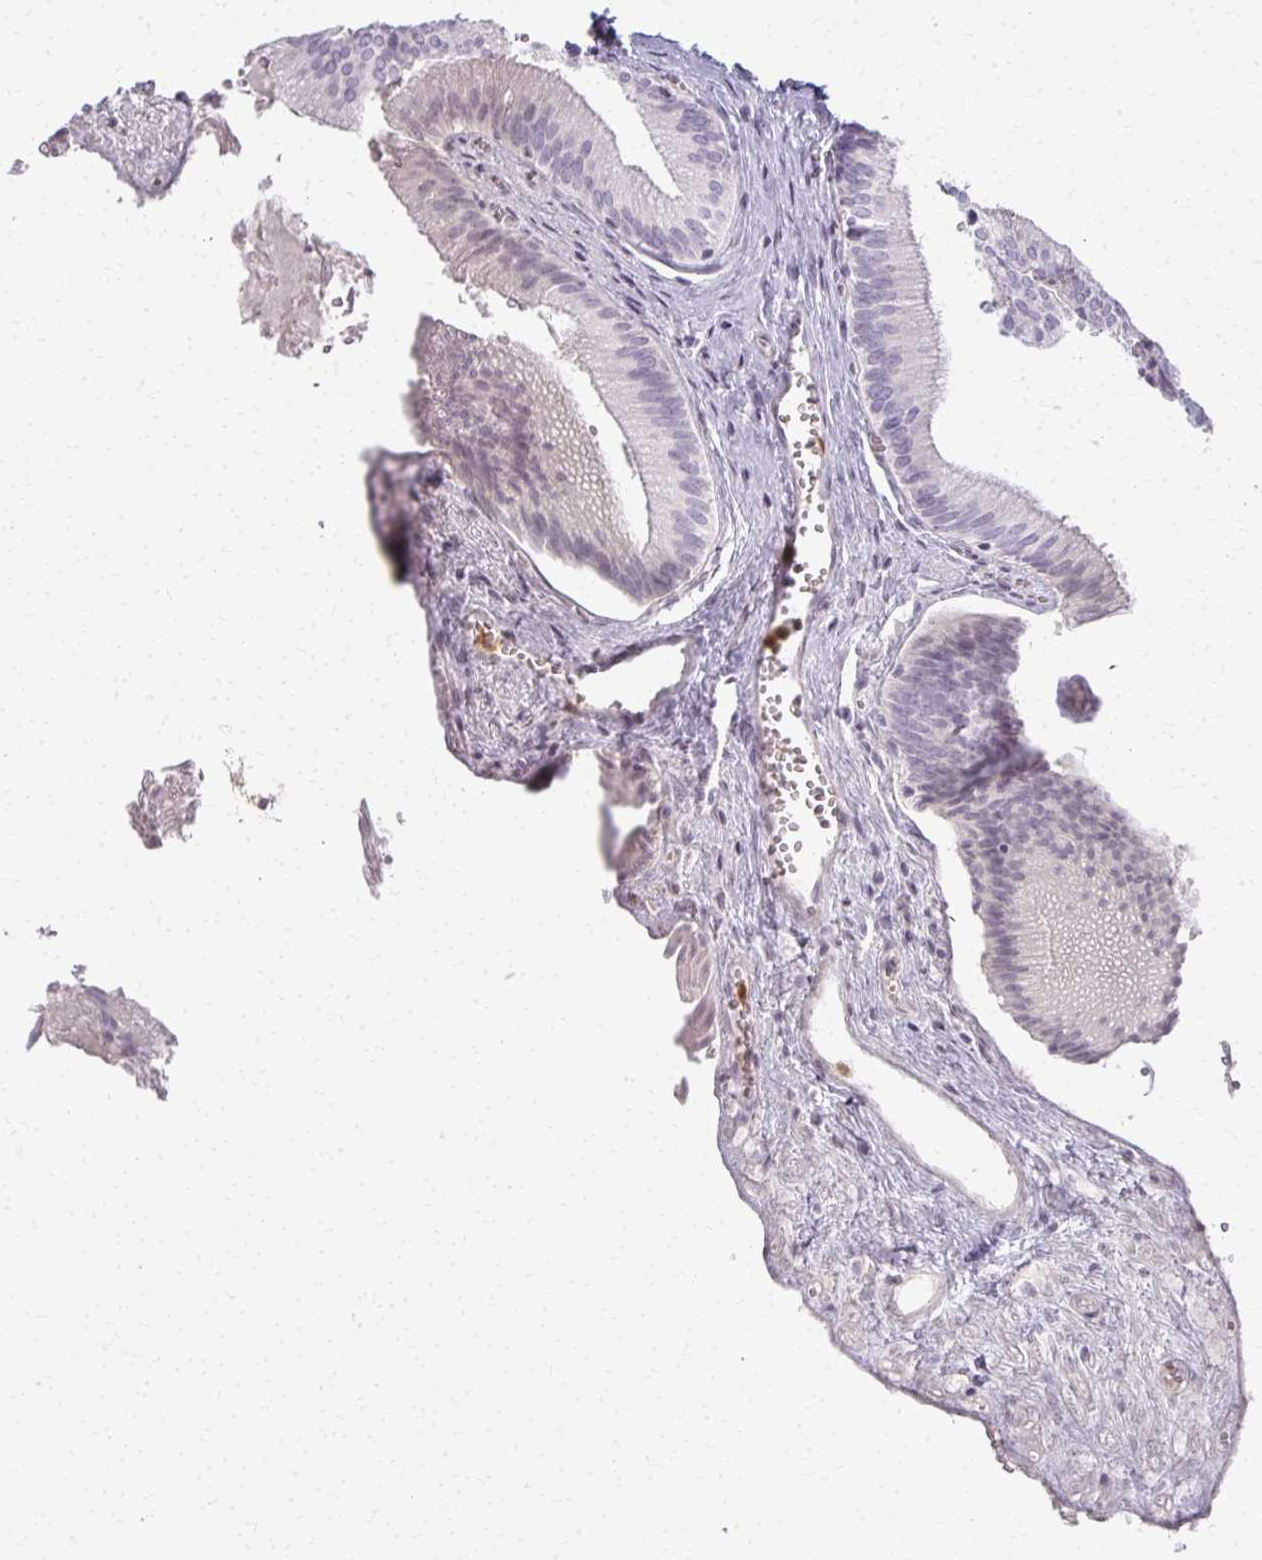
{"staining": {"intensity": "negative", "quantity": "none", "location": "none"}, "tissue": "gallbladder", "cell_type": "Glandular cells", "image_type": "normal", "snomed": [{"axis": "morphology", "description": "Normal tissue, NOS"}, {"axis": "topography", "description": "Gallbladder"}], "caption": "Immunohistochemistry micrograph of benign gallbladder: human gallbladder stained with DAB (3,3'-diaminobenzidine) shows no significant protein staining in glandular cells.", "gene": "CA3", "patient": {"sex": "male", "age": 17}}